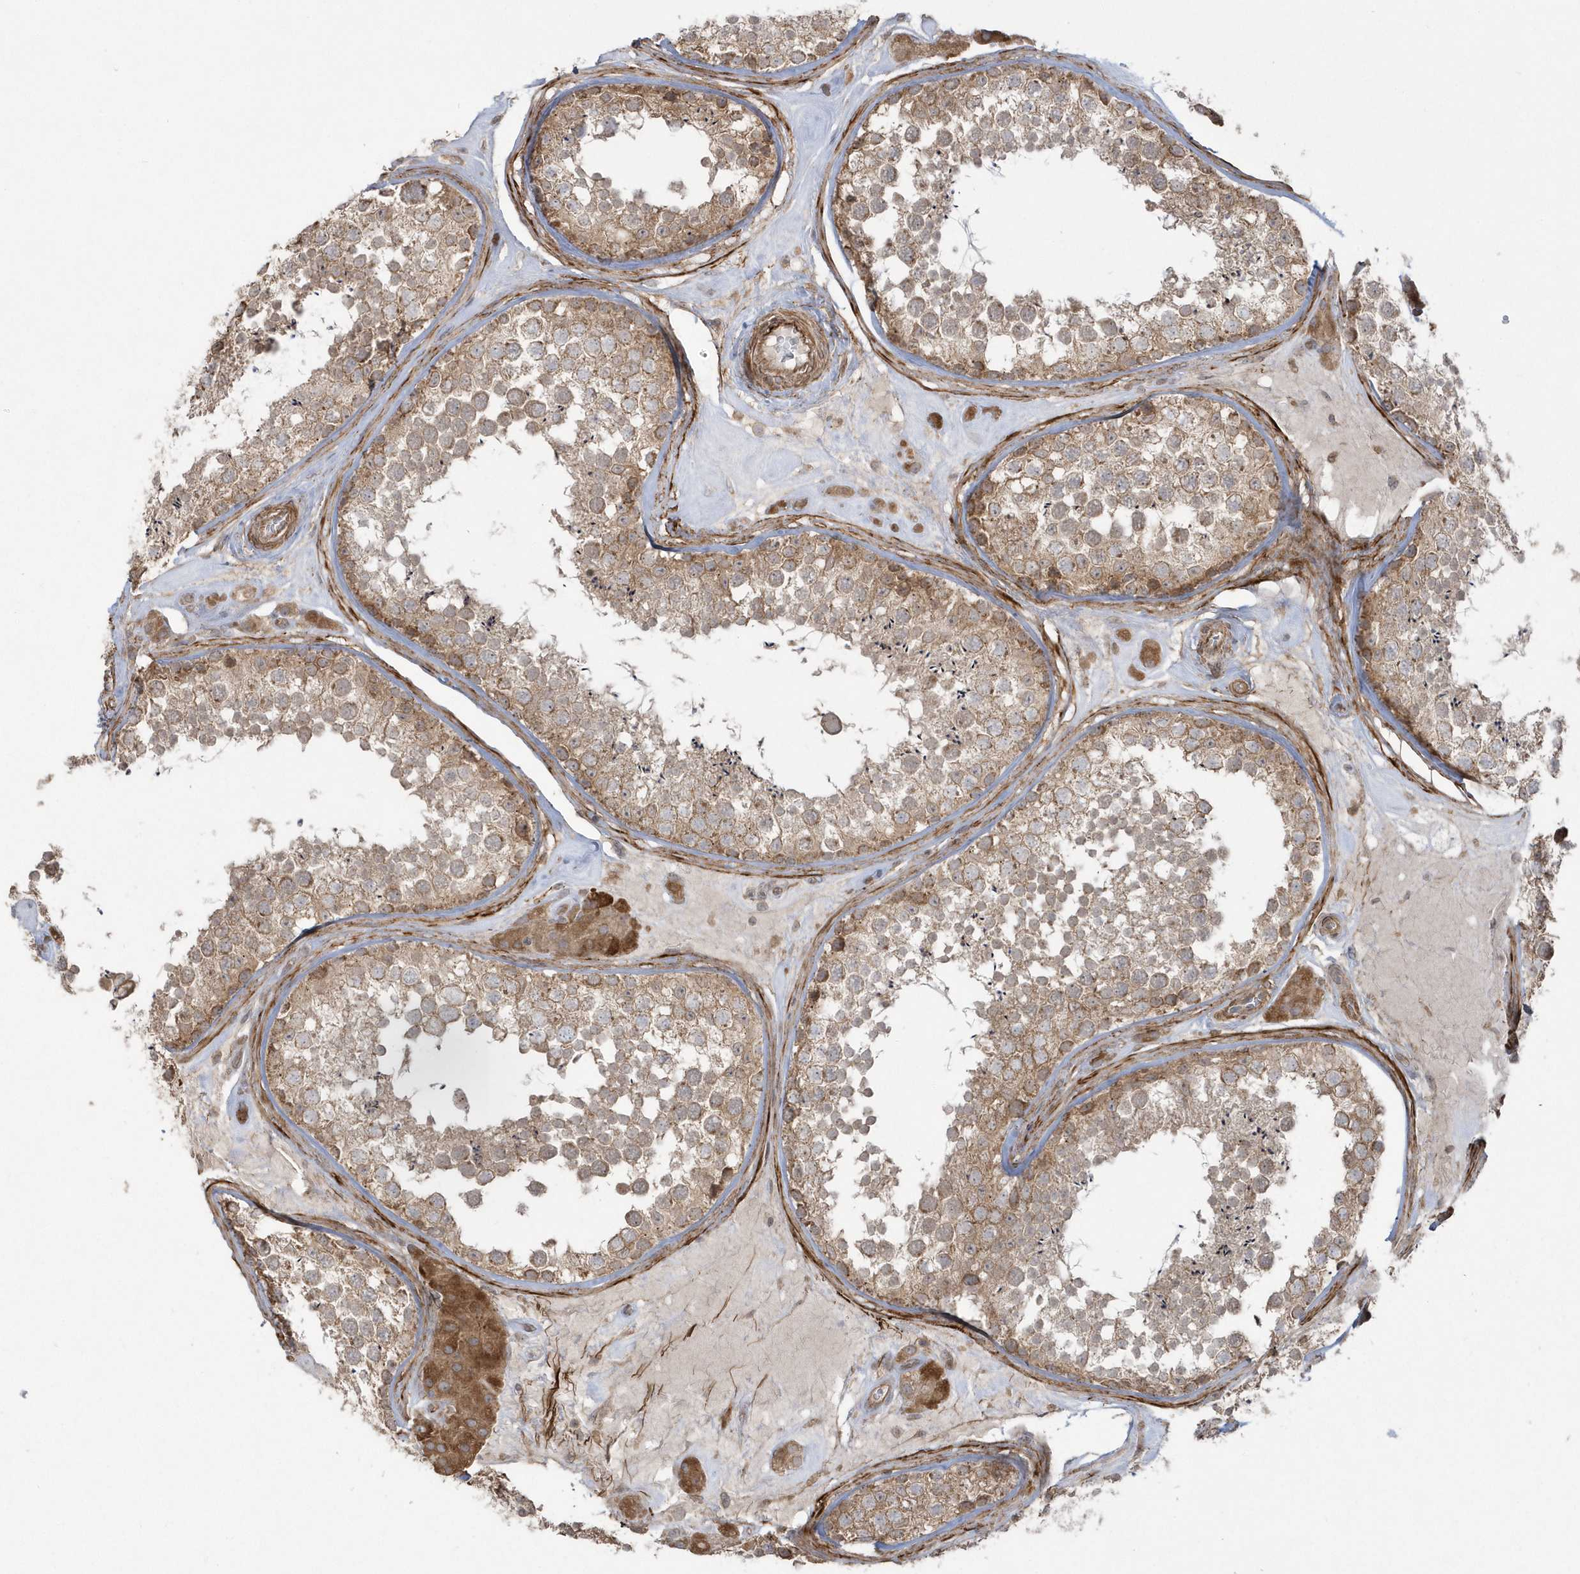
{"staining": {"intensity": "moderate", "quantity": ">75%", "location": "cytoplasmic/membranous"}, "tissue": "testis", "cell_type": "Cells in seminiferous ducts", "image_type": "normal", "snomed": [{"axis": "morphology", "description": "Normal tissue, NOS"}, {"axis": "topography", "description": "Testis"}], "caption": "This image shows IHC staining of unremarkable testis, with medium moderate cytoplasmic/membranous positivity in about >75% of cells in seminiferous ducts.", "gene": "ARMC8", "patient": {"sex": "male", "age": 46}}